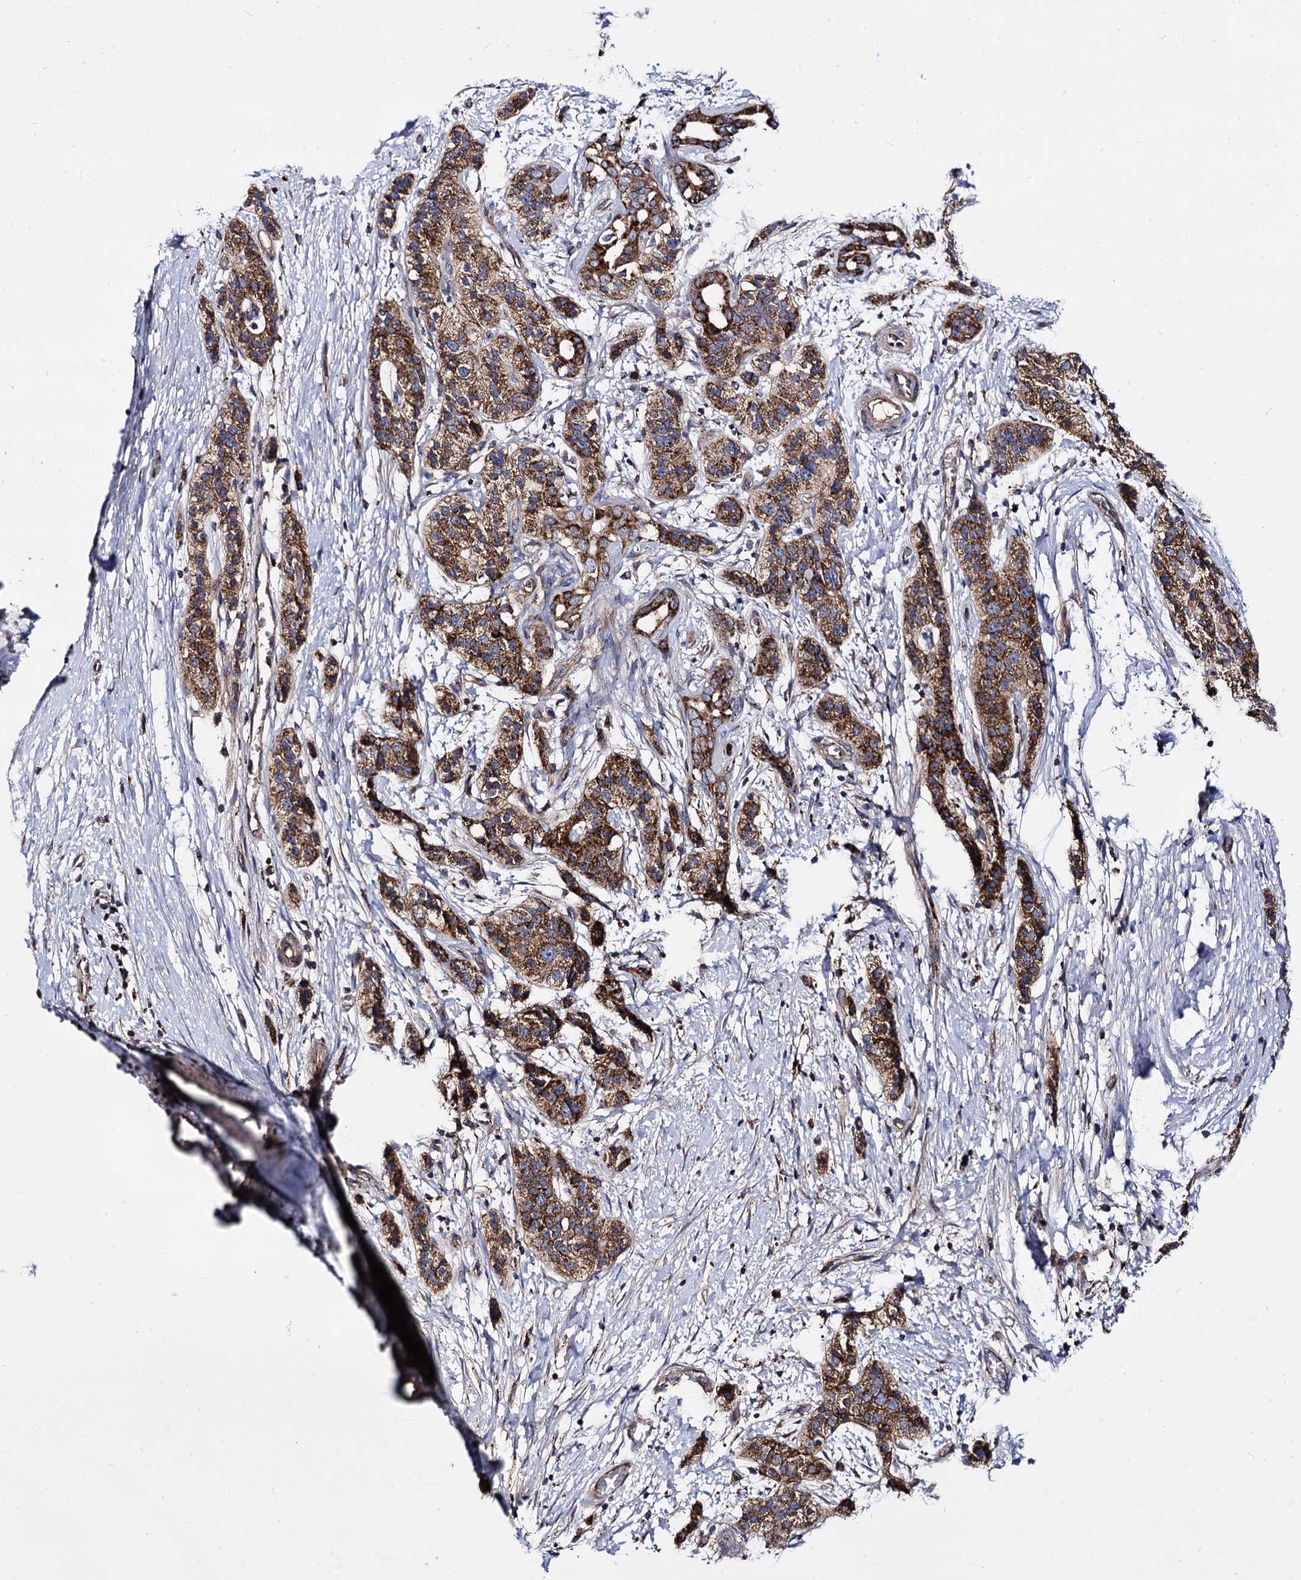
{"staining": {"intensity": "strong", "quantity": ">75%", "location": "cytoplasmic/membranous"}, "tissue": "pancreatic cancer", "cell_type": "Tumor cells", "image_type": "cancer", "snomed": [{"axis": "morphology", "description": "Adenocarcinoma, NOS"}, {"axis": "topography", "description": "Pancreas"}], "caption": "Immunohistochemistry histopathology image of neoplastic tissue: human pancreatic cancer (adenocarcinoma) stained using IHC shows high levels of strong protein expression localized specifically in the cytoplasmic/membranous of tumor cells, appearing as a cytoplasmic/membranous brown color.", "gene": "IQCH", "patient": {"sex": "male", "age": 50}}